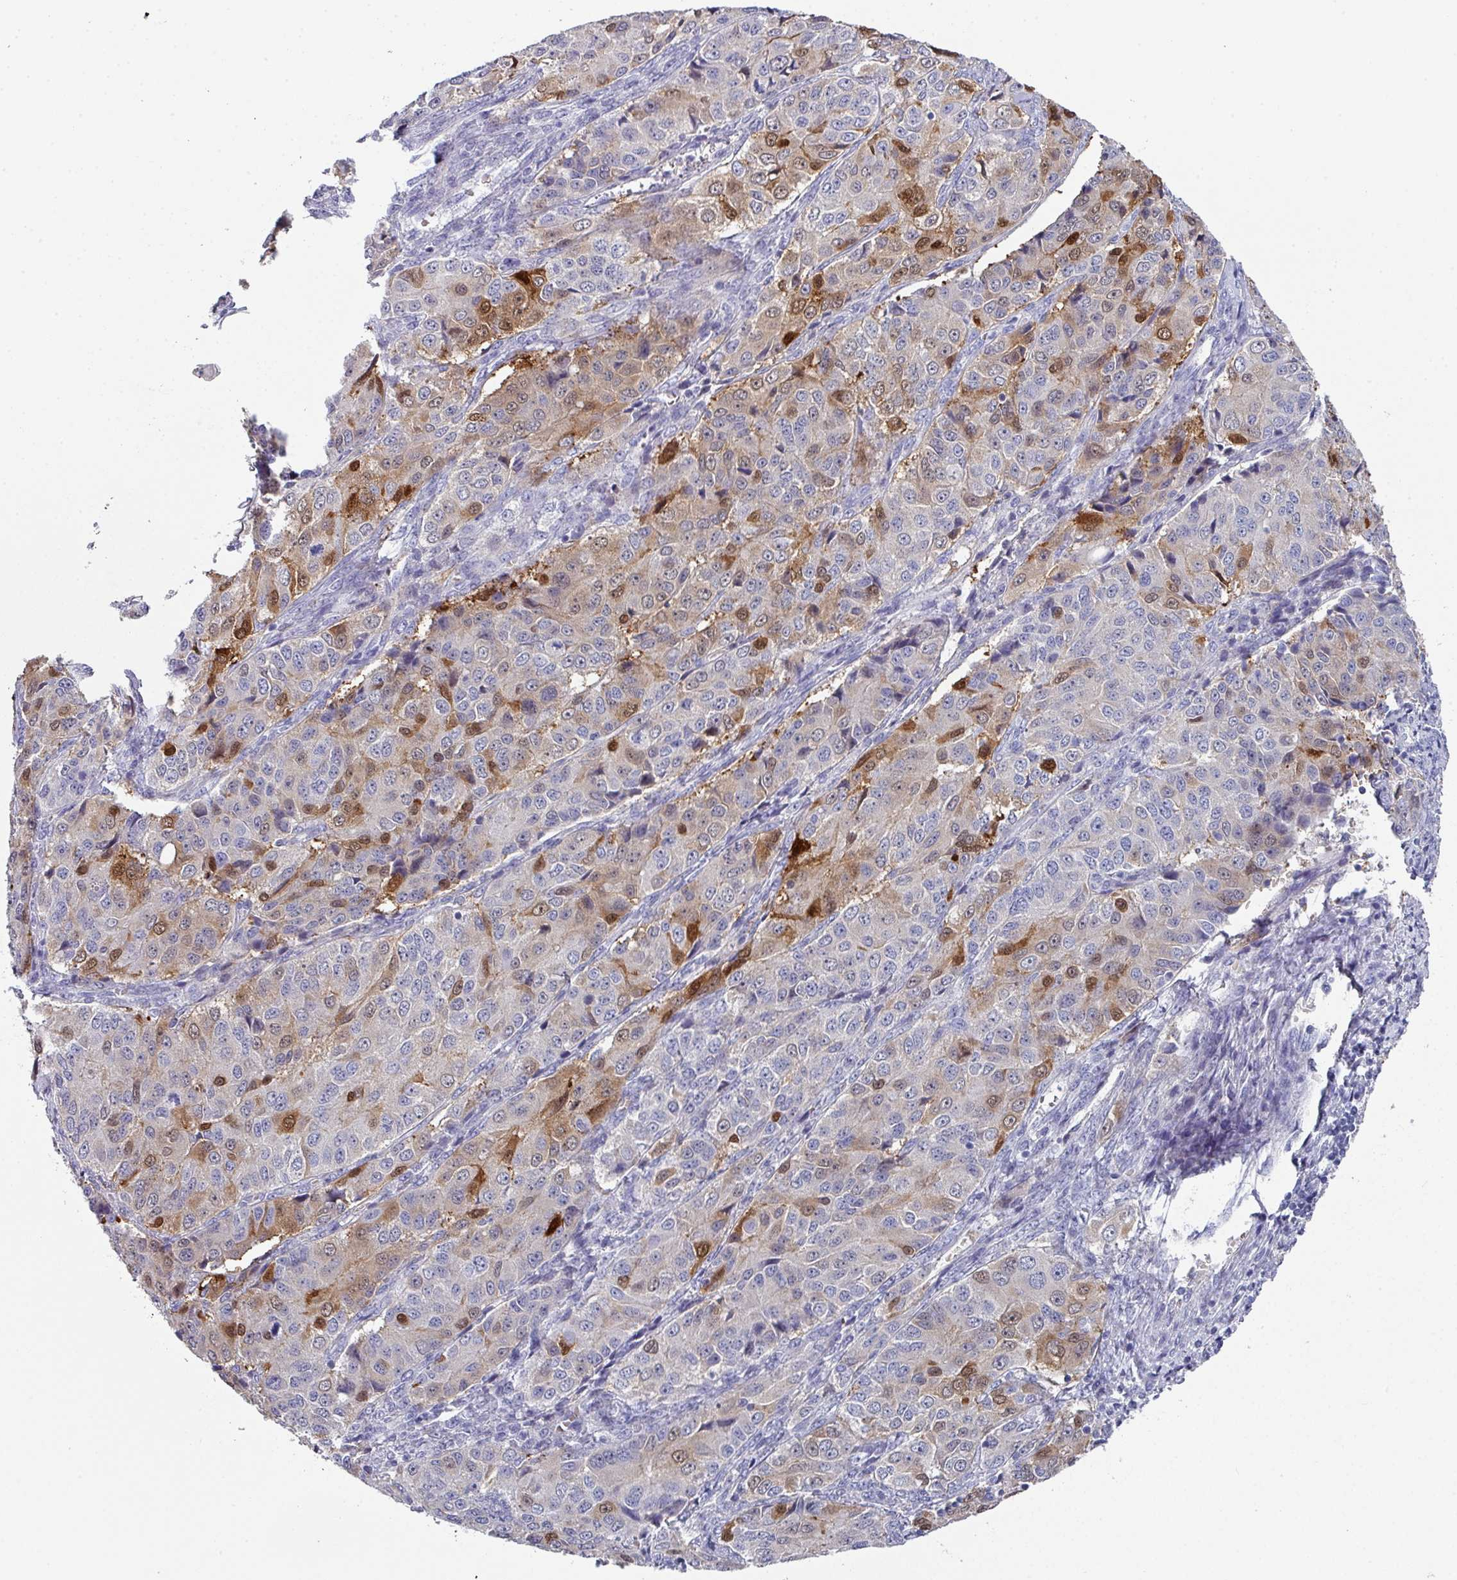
{"staining": {"intensity": "moderate", "quantity": "25%-75%", "location": "cytoplasmic/membranous,nuclear"}, "tissue": "ovarian cancer", "cell_type": "Tumor cells", "image_type": "cancer", "snomed": [{"axis": "morphology", "description": "Carcinoma, endometroid"}, {"axis": "topography", "description": "Ovary"}], "caption": "A histopathology image of ovarian endometroid carcinoma stained for a protein displays moderate cytoplasmic/membranous and nuclear brown staining in tumor cells.", "gene": "DEFB115", "patient": {"sex": "female", "age": 51}}